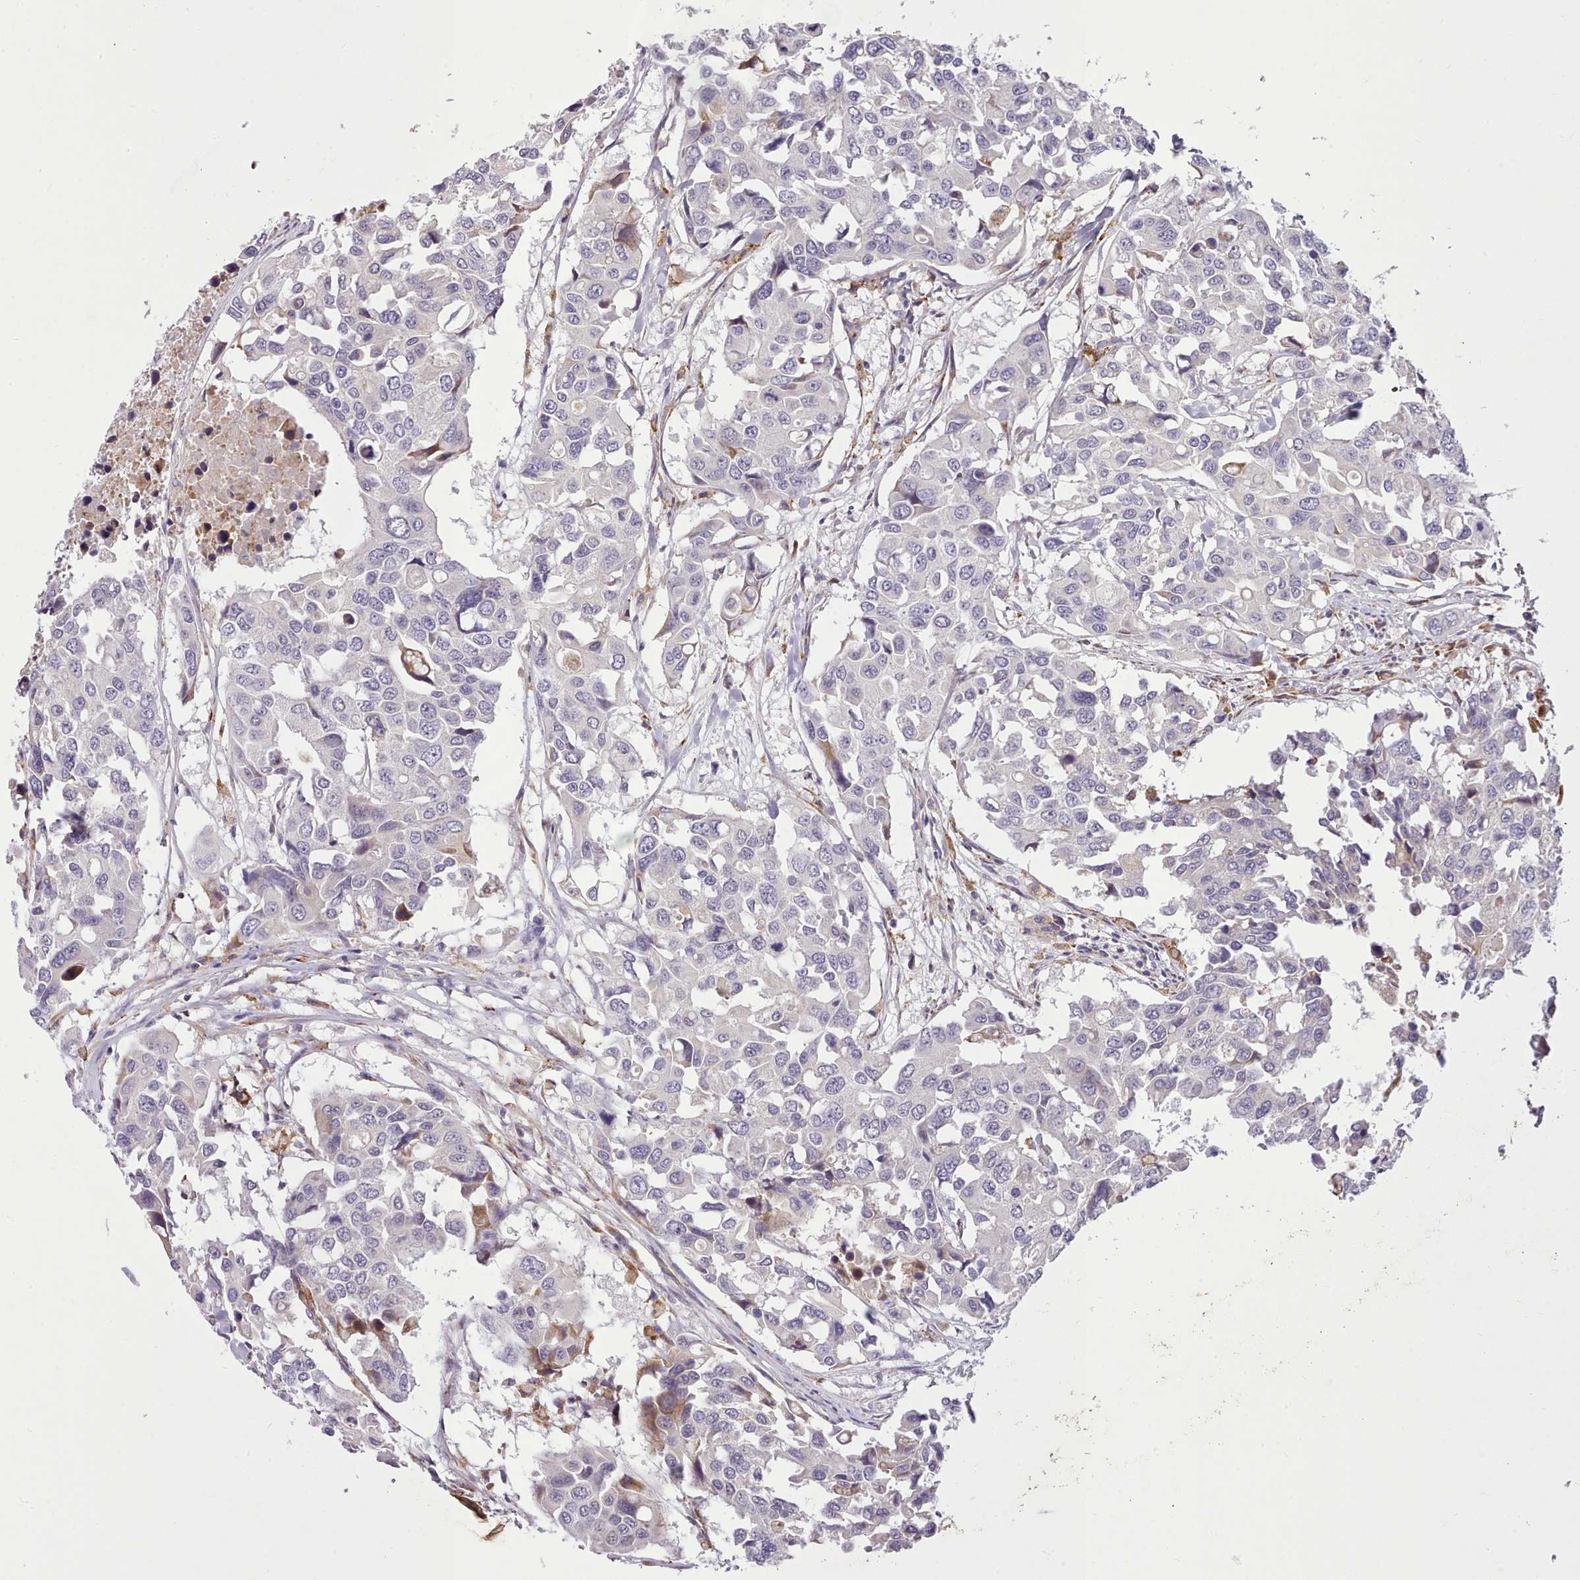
{"staining": {"intensity": "negative", "quantity": "none", "location": "none"}, "tissue": "colorectal cancer", "cell_type": "Tumor cells", "image_type": "cancer", "snomed": [{"axis": "morphology", "description": "Adenocarcinoma, NOS"}, {"axis": "topography", "description": "Colon"}], "caption": "An immunohistochemistry photomicrograph of colorectal cancer (adenocarcinoma) is shown. There is no staining in tumor cells of colorectal cancer (adenocarcinoma).", "gene": "FAM83E", "patient": {"sex": "male", "age": 77}}